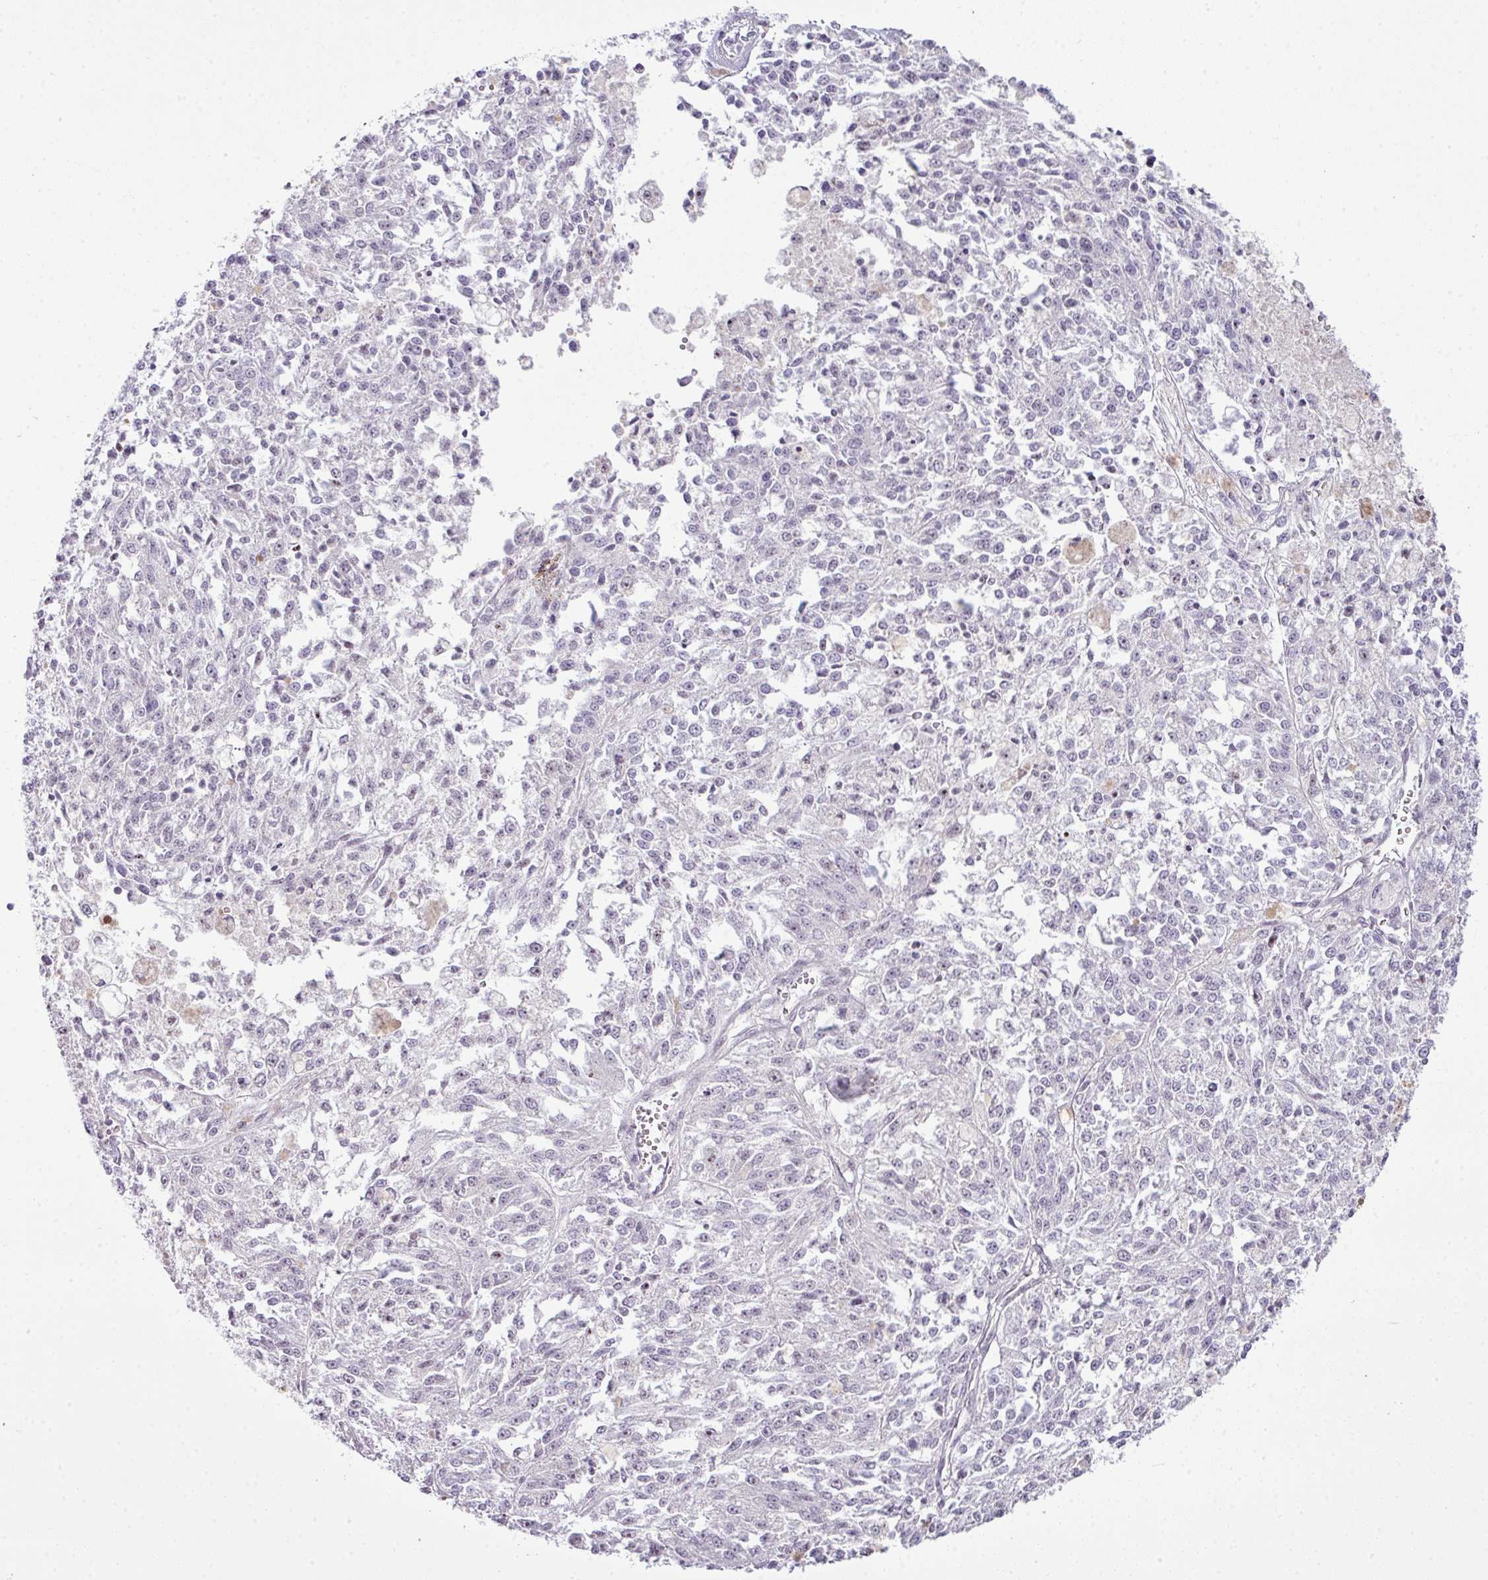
{"staining": {"intensity": "negative", "quantity": "none", "location": "none"}, "tissue": "melanoma", "cell_type": "Tumor cells", "image_type": "cancer", "snomed": [{"axis": "morphology", "description": "Malignant melanoma, NOS"}, {"axis": "topography", "description": "Skin"}], "caption": "There is no significant expression in tumor cells of malignant melanoma.", "gene": "ZNF688", "patient": {"sex": "female", "age": 64}}